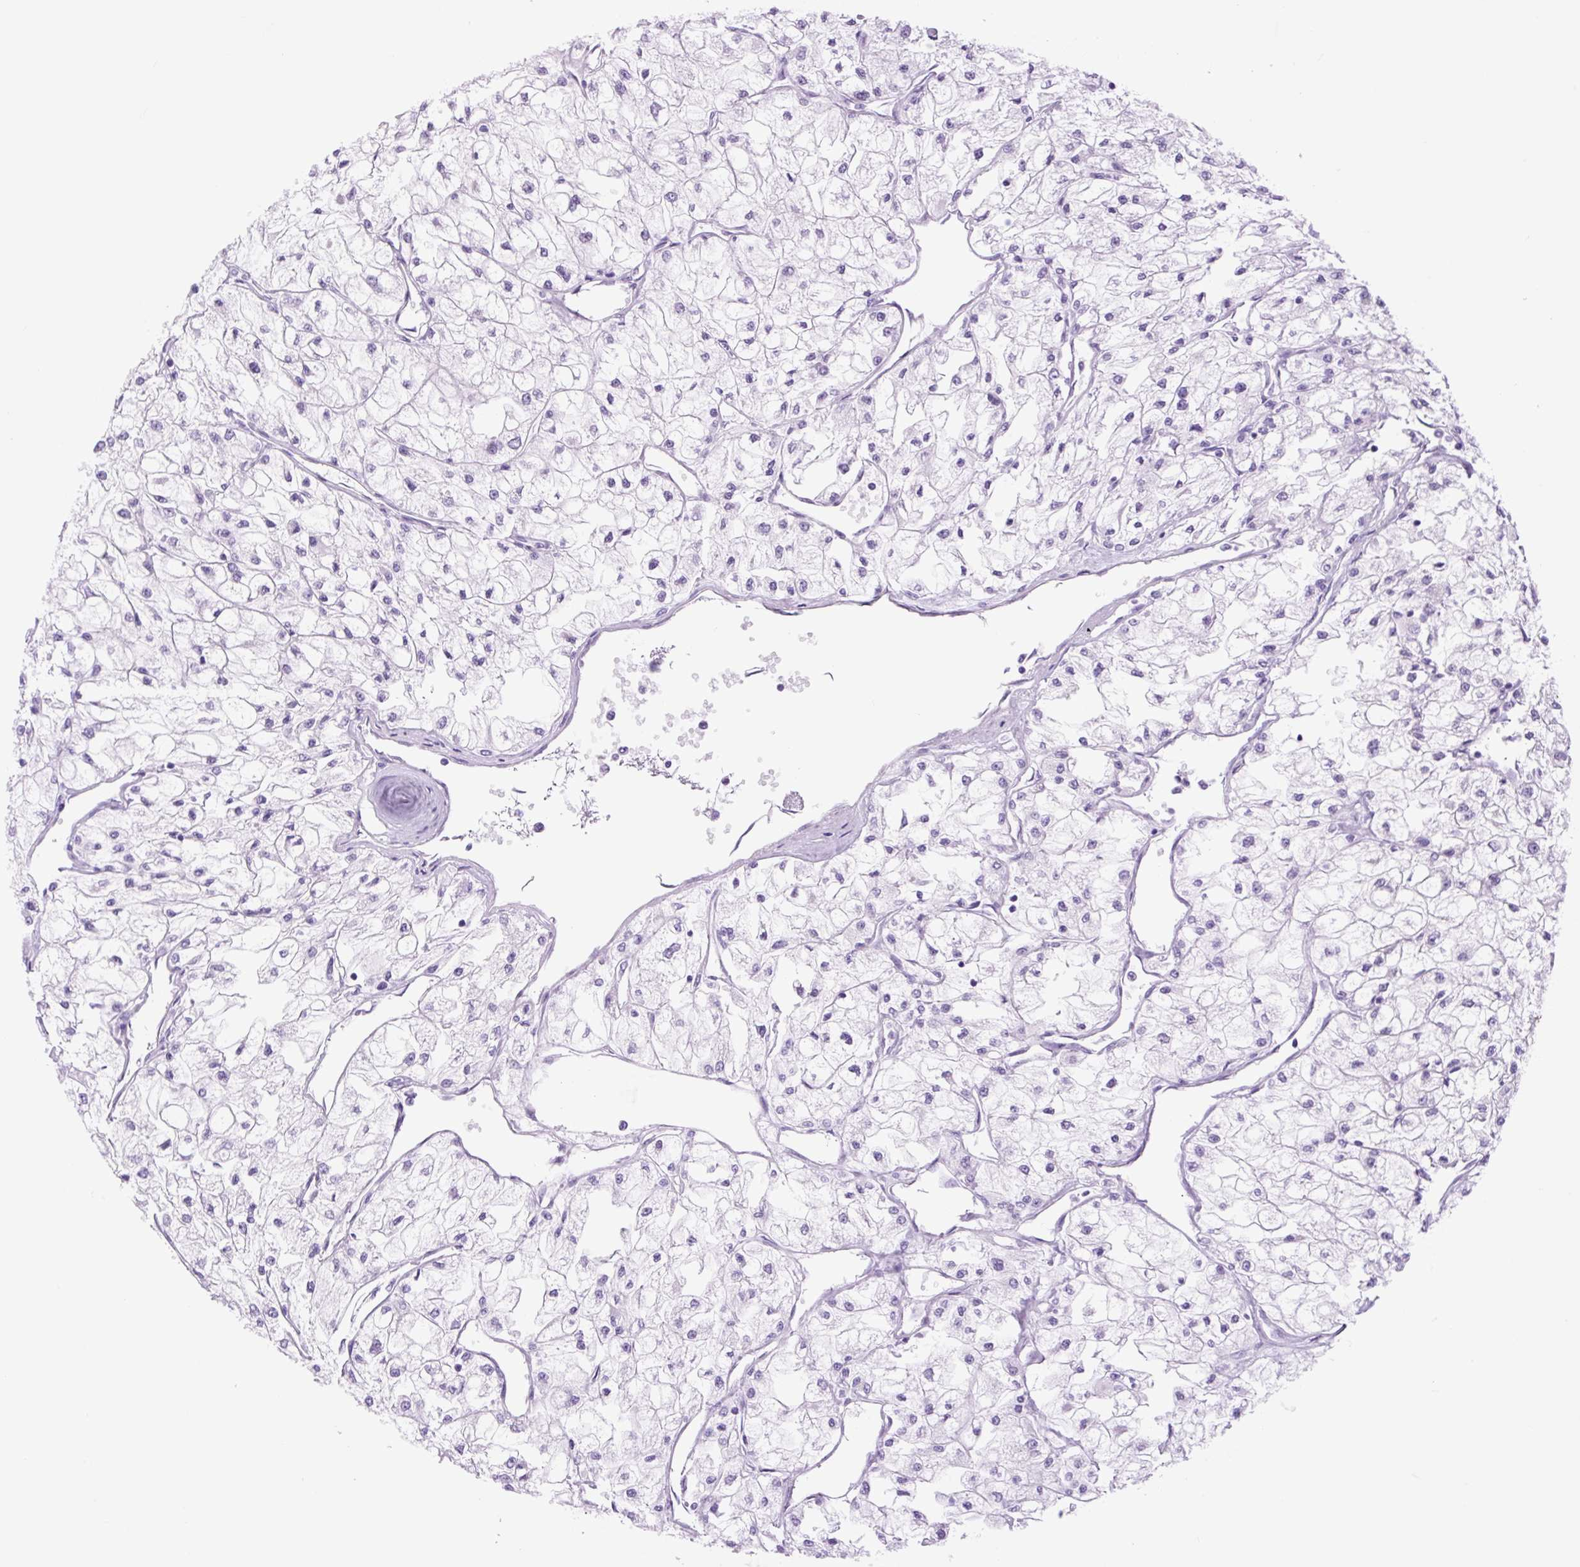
{"staining": {"intensity": "negative", "quantity": "none", "location": "none"}, "tissue": "renal cancer", "cell_type": "Tumor cells", "image_type": "cancer", "snomed": [{"axis": "morphology", "description": "Adenocarcinoma, NOS"}, {"axis": "topography", "description": "Kidney"}], "caption": "Renal adenocarcinoma was stained to show a protein in brown. There is no significant expression in tumor cells. The staining was performed using DAB to visualize the protein expression in brown, while the nuclei were stained in blue with hematoxylin (Magnification: 20x).", "gene": "TFF2", "patient": {"sex": "male", "age": 80}}